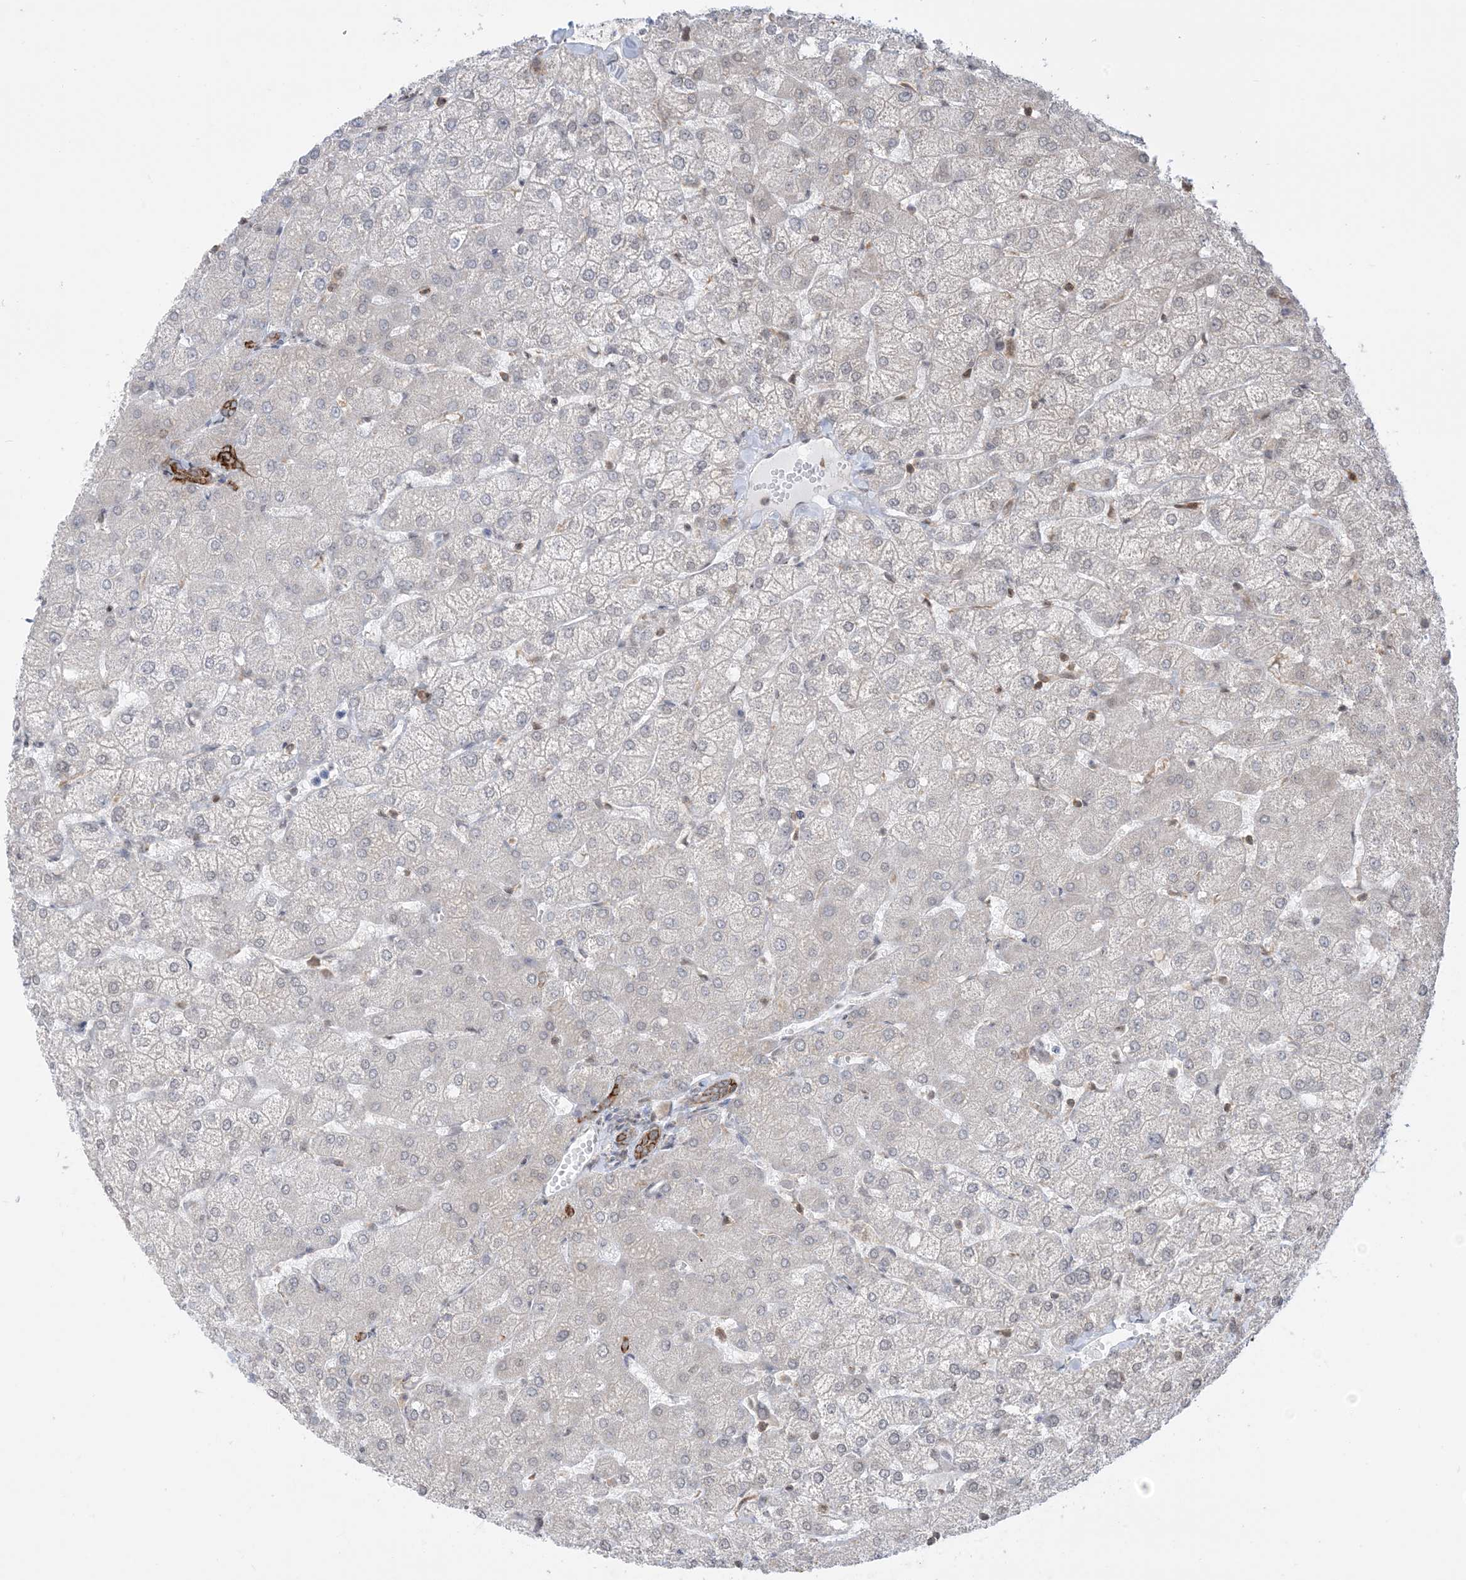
{"staining": {"intensity": "moderate", "quantity": ">75%", "location": "cytoplasmic/membranous"}, "tissue": "liver", "cell_type": "Cholangiocytes", "image_type": "normal", "snomed": [{"axis": "morphology", "description": "Normal tissue, NOS"}, {"axis": "topography", "description": "Liver"}], "caption": "IHC staining of benign liver, which displays medium levels of moderate cytoplasmic/membranous expression in approximately >75% of cholangiocytes indicating moderate cytoplasmic/membranous protein positivity. The staining was performed using DAB (3,3'-diaminobenzidine) (brown) for protein detection and nuclei were counterstained in hematoxylin (blue).", "gene": "CASP4", "patient": {"sex": "female", "age": 54}}